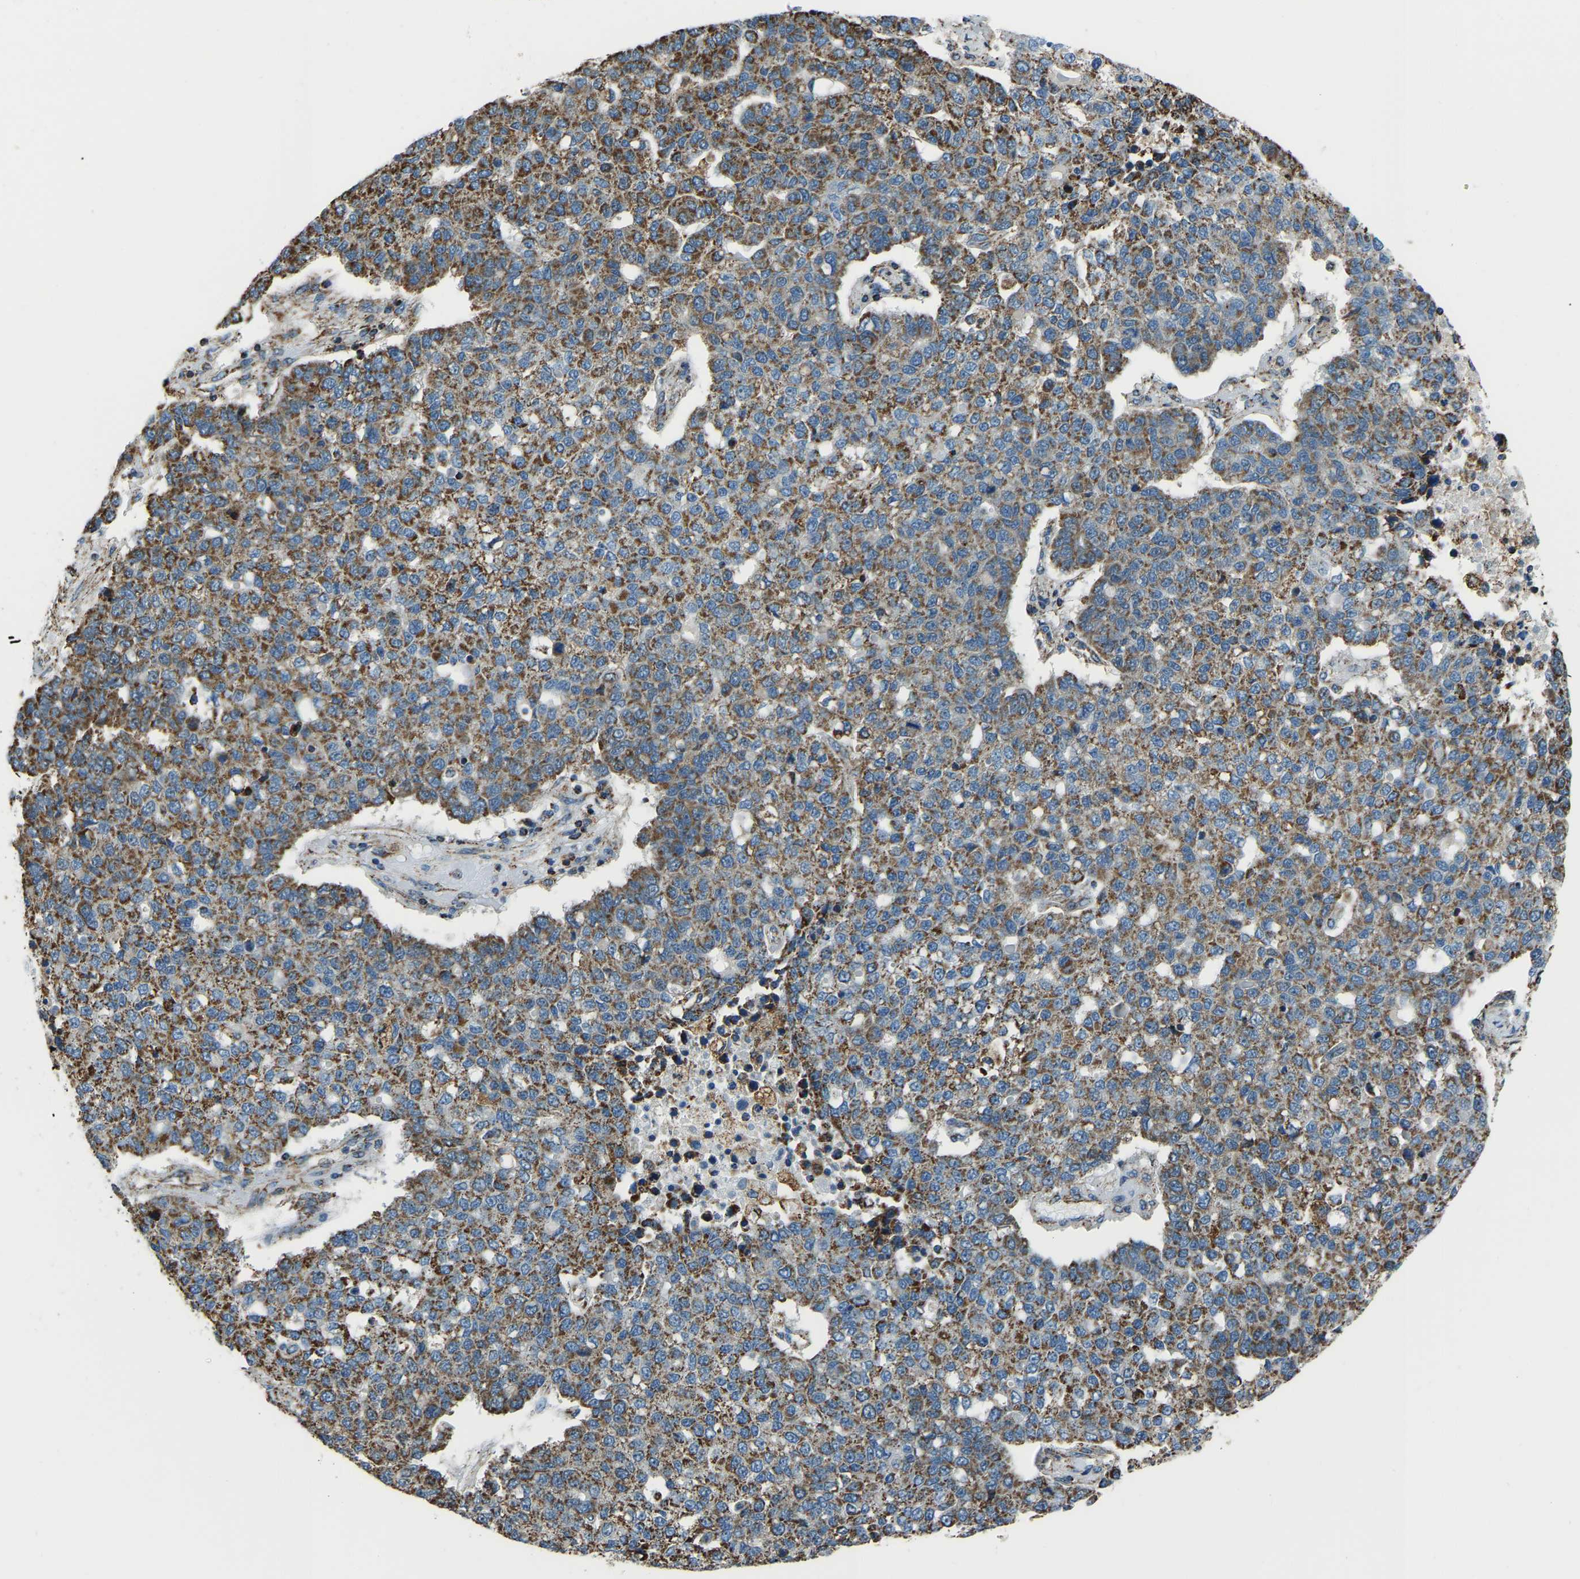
{"staining": {"intensity": "moderate", "quantity": ">75%", "location": "cytoplasmic/membranous"}, "tissue": "pancreatic cancer", "cell_type": "Tumor cells", "image_type": "cancer", "snomed": [{"axis": "morphology", "description": "Adenocarcinoma, NOS"}, {"axis": "topography", "description": "Pancreas"}], "caption": "Moderate cytoplasmic/membranous positivity is present in approximately >75% of tumor cells in pancreatic cancer (adenocarcinoma).", "gene": "RBM33", "patient": {"sex": "female", "age": 61}}